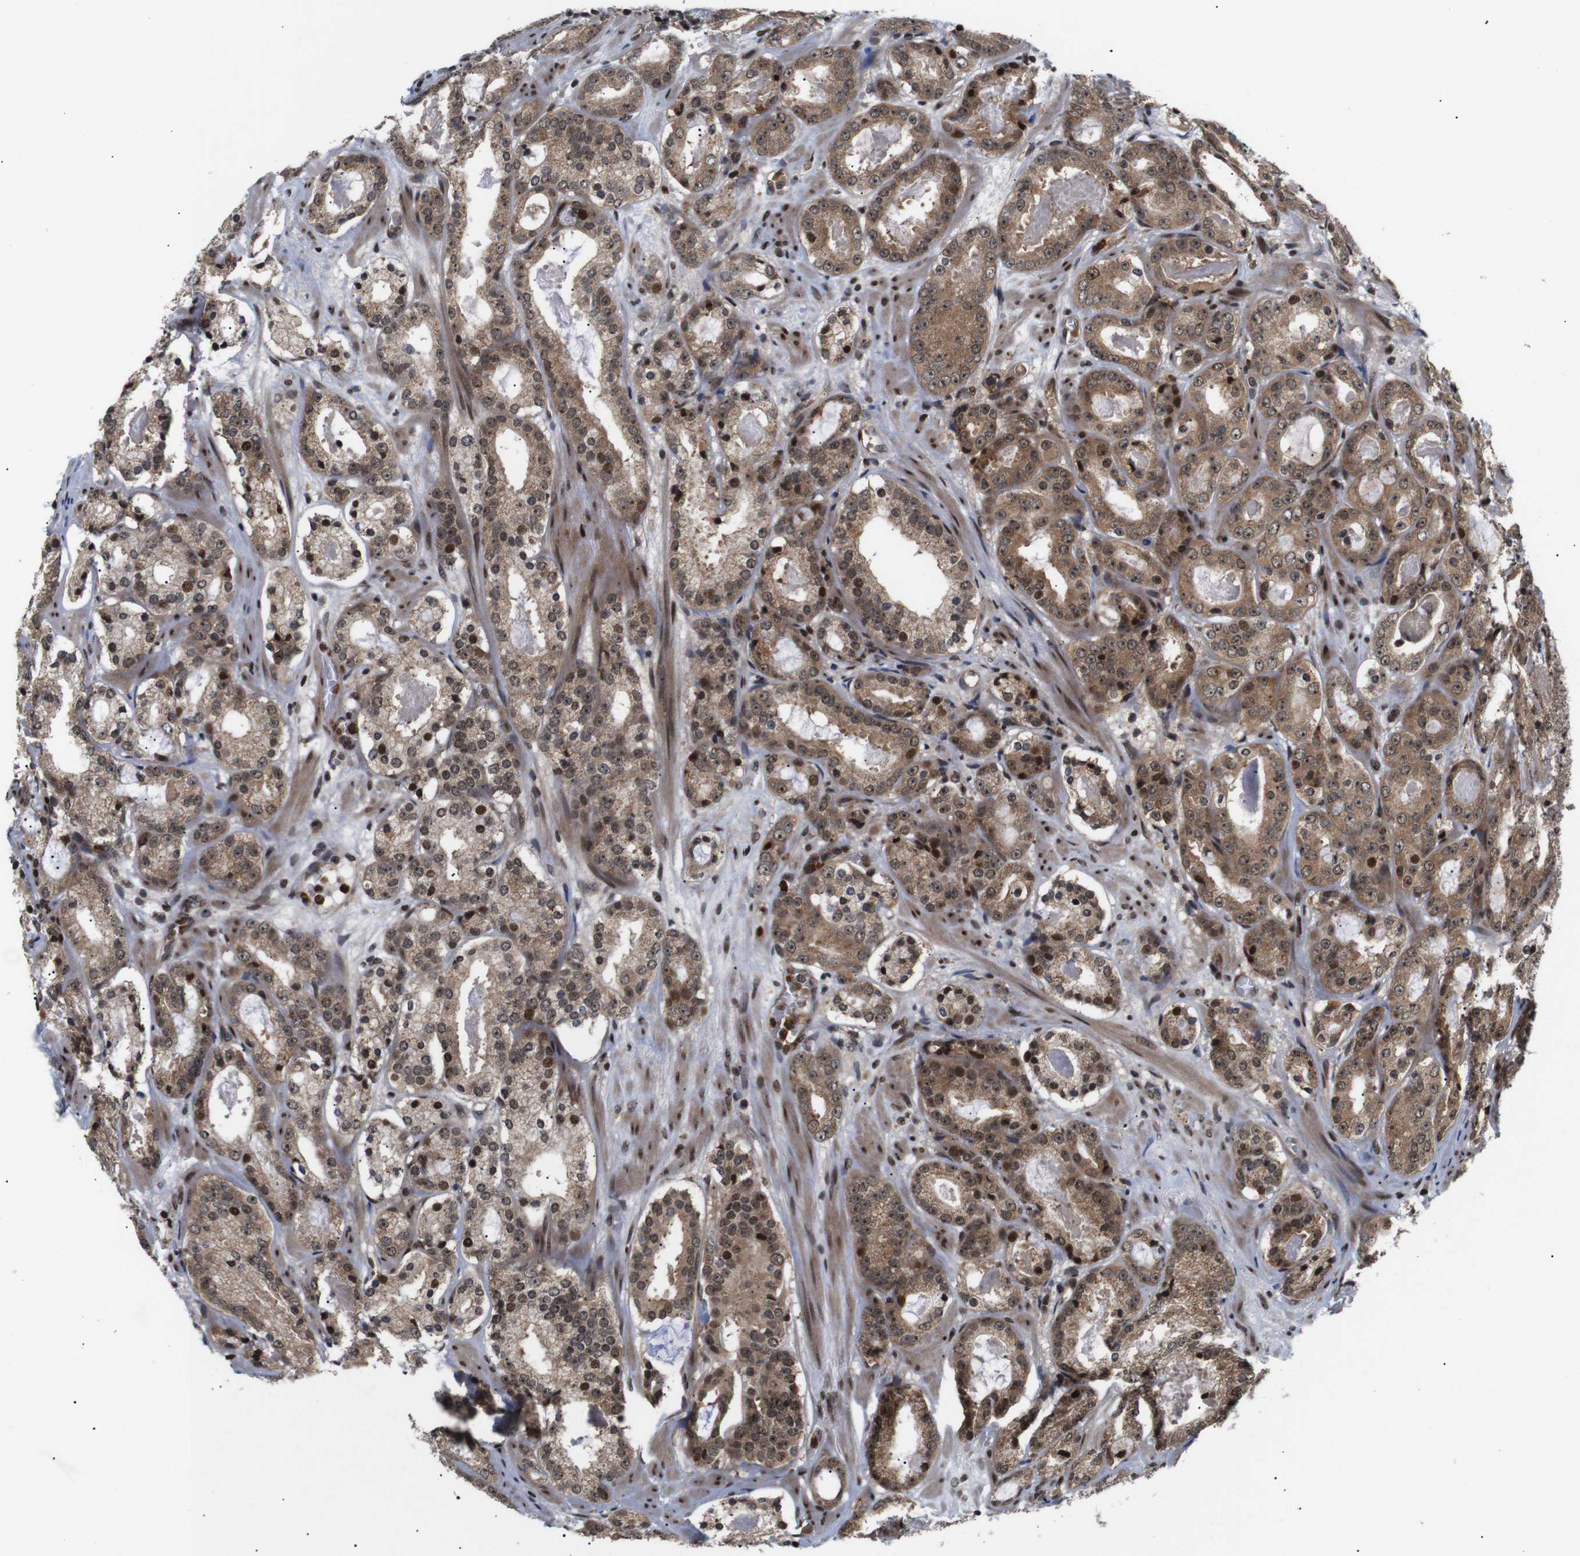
{"staining": {"intensity": "moderate", "quantity": ">75%", "location": "cytoplasmic/membranous,nuclear"}, "tissue": "prostate cancer", "cell_type": "Tumor cells", "image_type": "cancer", "snomed": [{"axis": "morphology", "description": "Adenocarcinoma, Low grade"}, {"axis": "topography", "description": "Prostate"}], "caption": "Immunohistochemical staining of human adenocarcinoma (low-grade) (prostate) demonstrates medium levels of moderate cytoplasmic/membranous and nuclear protein positivity in about >75% of tumor cells.", "gene": "KIF23", "patient": {"sex": "male", "age": 69}}